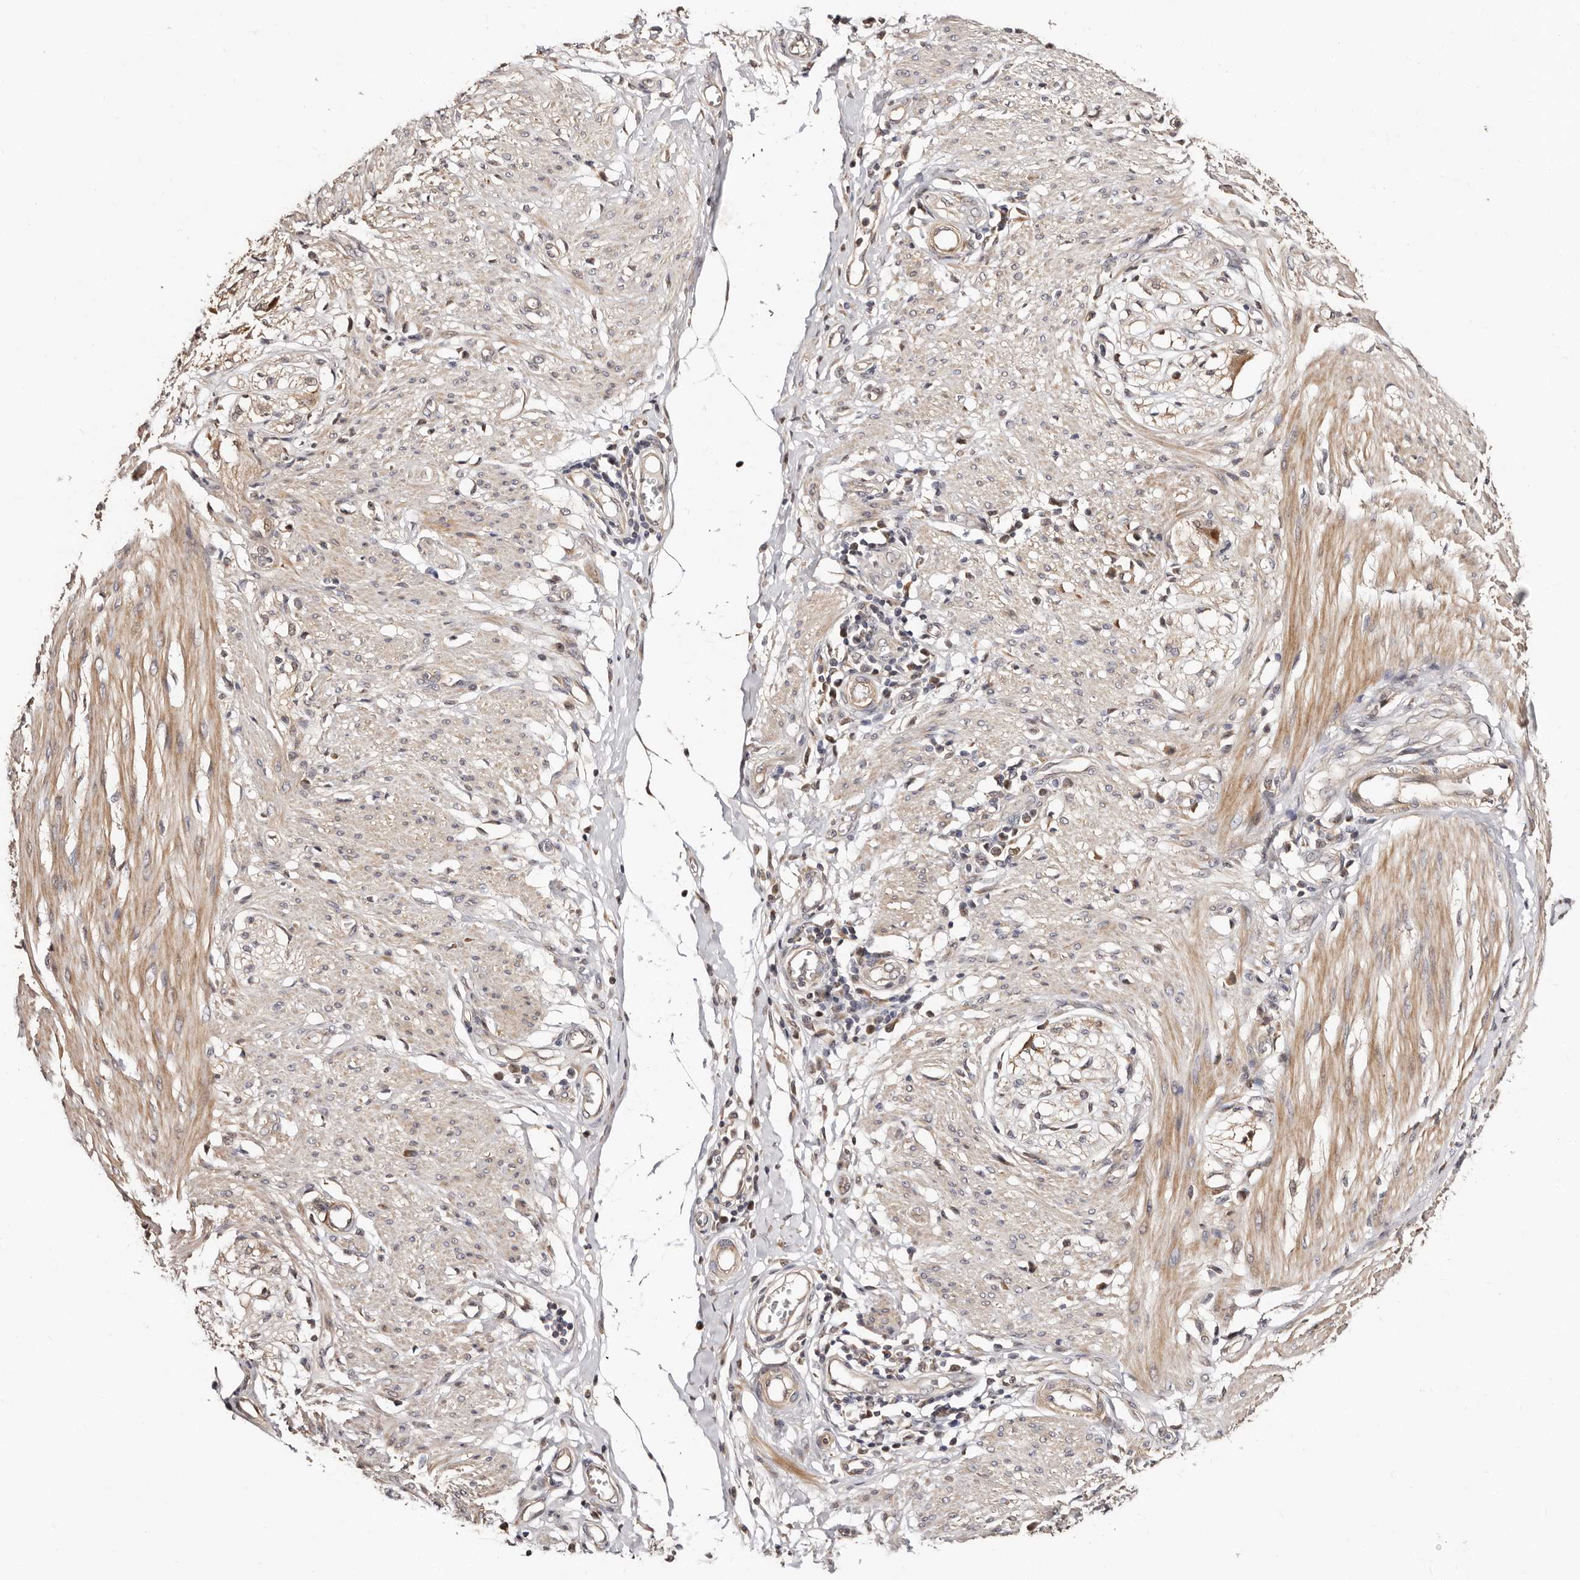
{"staining": {"intensity": "moderate", "quantity": ">75%", "location": "cytoplasmic/membranous"}, "tissue": "smooth muscle", "cell_type": "Smooth muscle cells", "image_type": "normal", "snomed": [{"axis": "morphology", "description": "Normal tissue, NOS"}, {"axis": "morphology", "description": "Adenocarcinoma, NOS"}, {"axis": "topography", "description": "Colon"}, {"axis": "topography", "description": "Peripheral nerve tissue"}], "caption": "Immunohistochemistry photomicrograph of benign smooth muscle: smooth muscle stained using immunohistochemistry (IHC) reveals medium levels of moderate protein expression localized specifically in the cytoplasmic/membranous of smooth muscle cells, appearing as a cytoplasmic/membranous brown color.", "gene": "APOL6", "patient": {"sex": "male", "age": 14}}